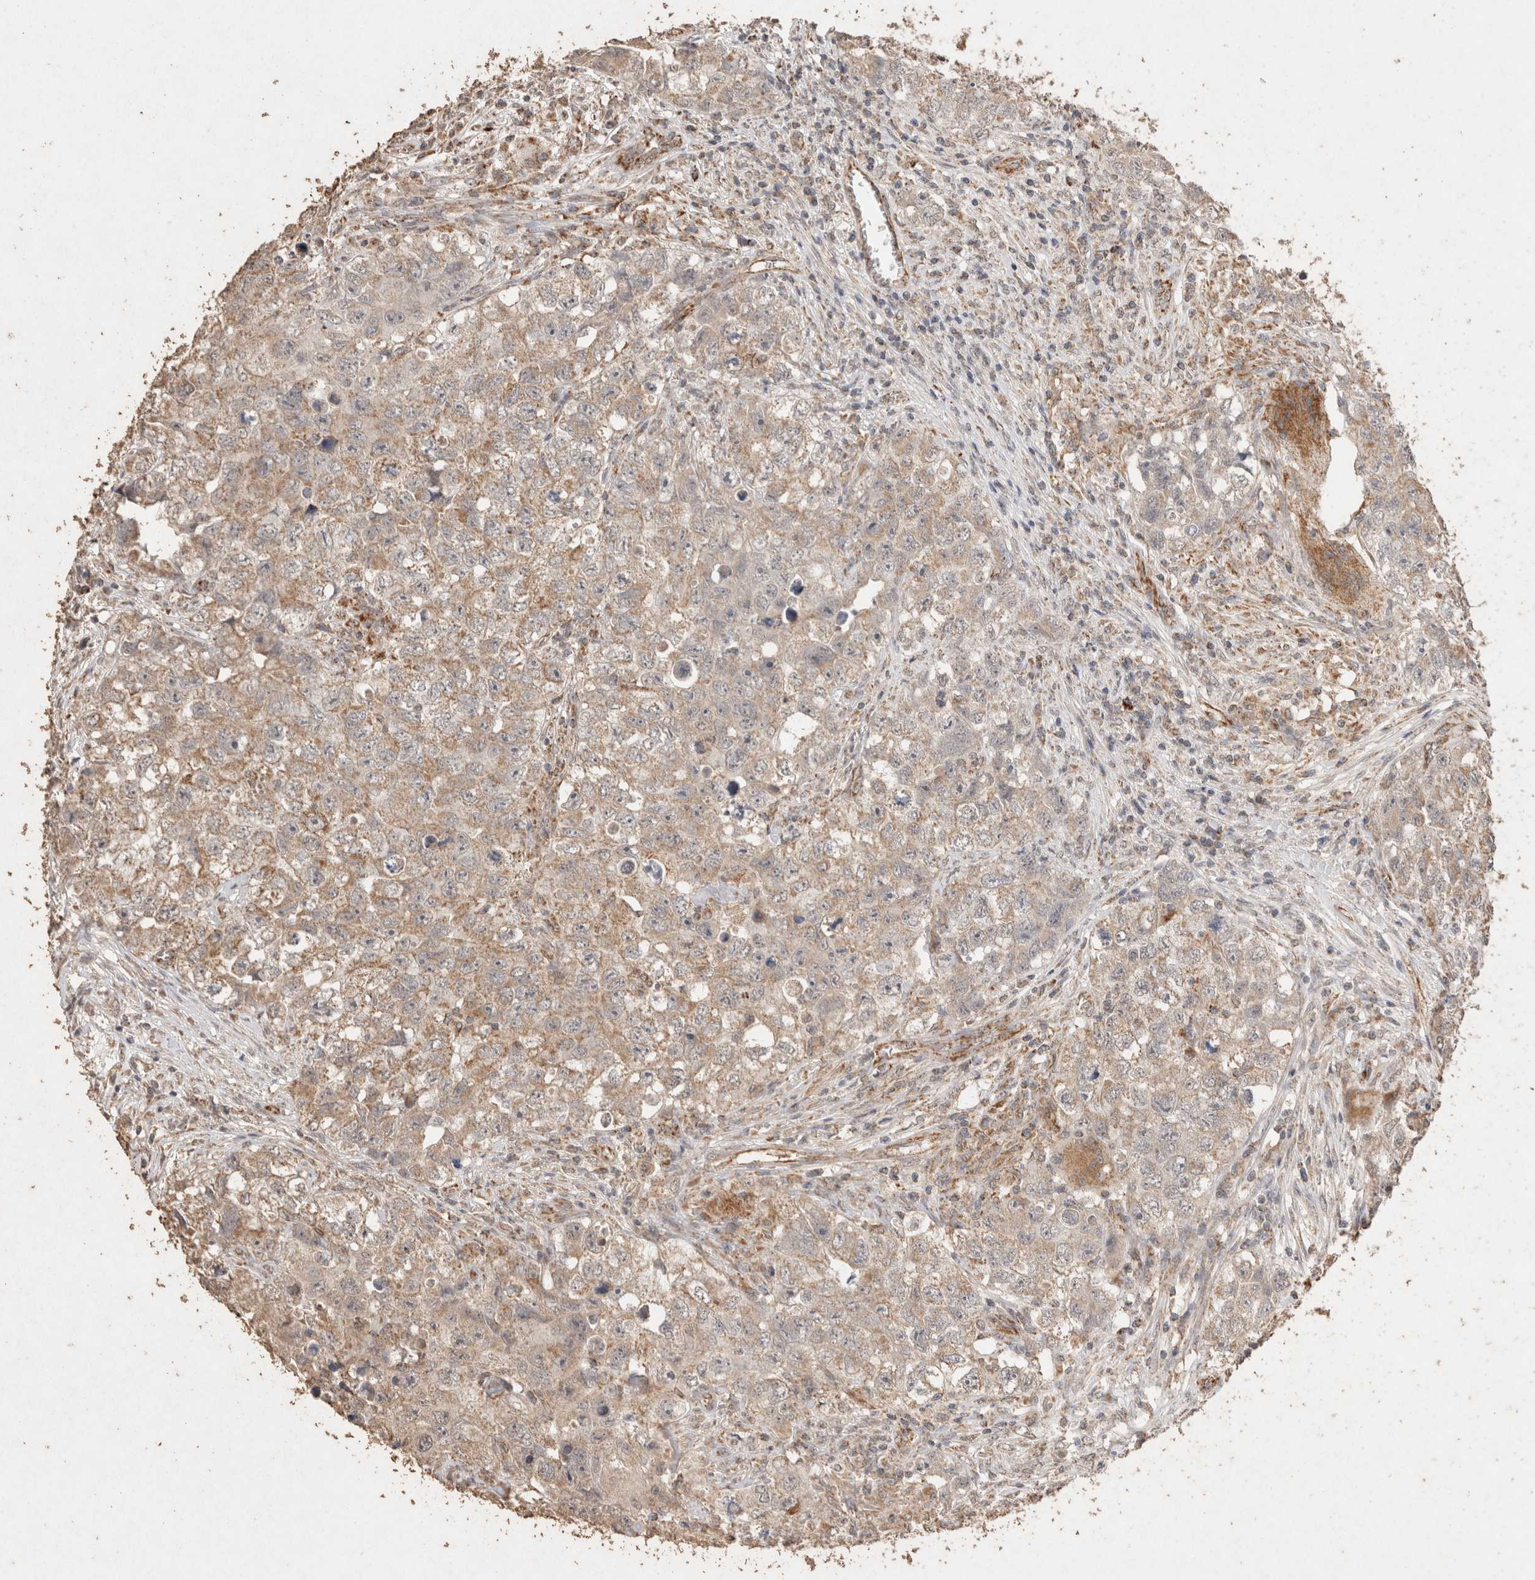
{"staining": {"intensity": "weak", "quantity": ">75%", "location": "cytoplasmic/membranous"}, "tissue": "testis cancer", "cell_type": "Tumor cells", "image_type": "cancer", "snomed": [{"axis": "morphology", "description": "Seminoma, NOS"}, {"axis": "morphology", "description": "Carcinoma, Embryonal, NOS"}, {"axis": "topography", "description": "Testis"}], "caption": "Testis cancer (embryonal carcinoma) stained with DAB (3,3'-diaminobenzidine) immunohistochemistry displays low levels of weak cytoplasmic/membranous staining in approximately >75% of tumor cells.", "gene": "ACADM", "patient": {"sex": "male", "age": 43}}